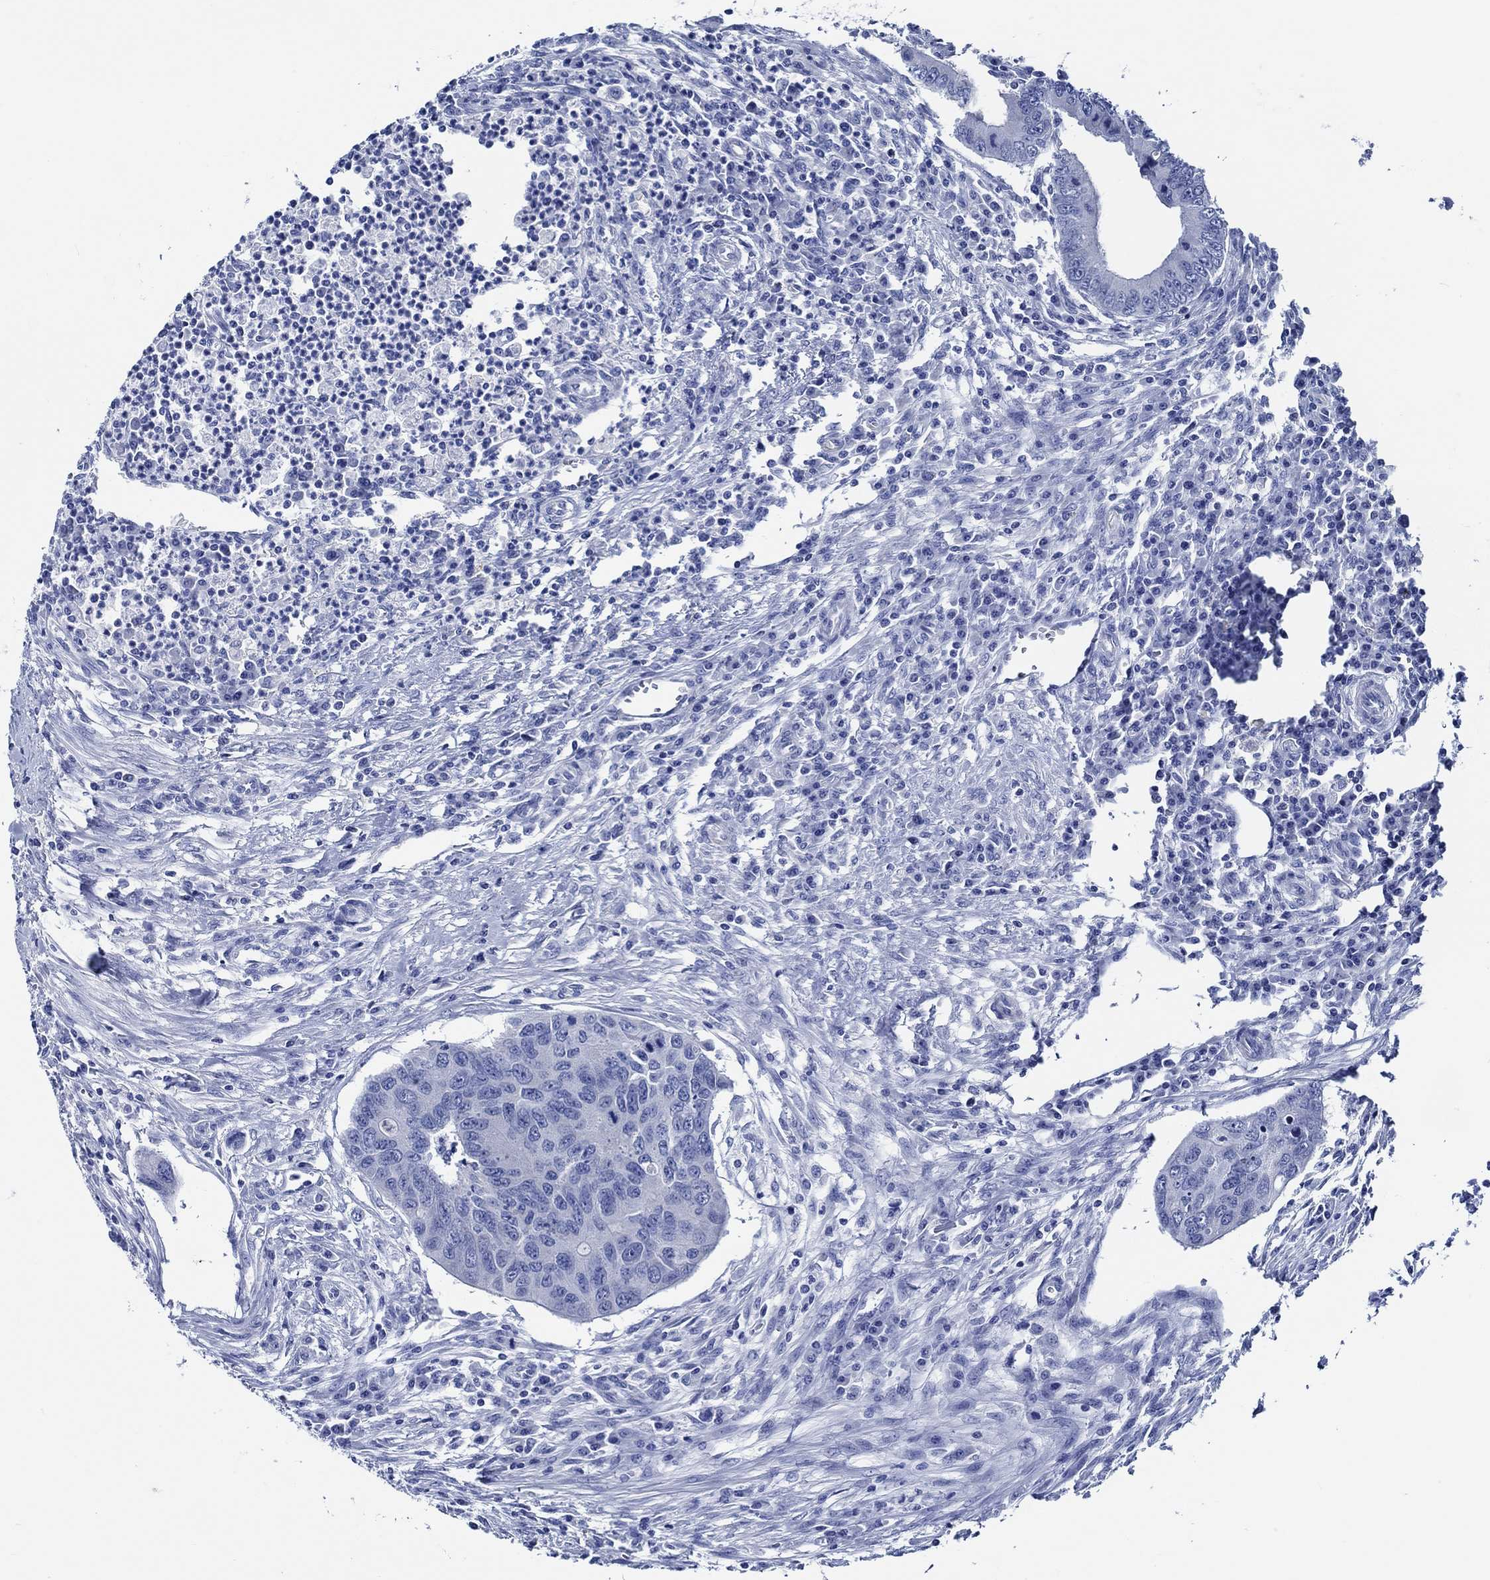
{"staining": {"intensity": "negative", "quantity": "none", "location": "none"}, "tissue": "colorectal cancer", "cell_type": "Tumor cells", "image_type": "cancer", "snomed": [{"axis": "morphology", "description": "Adenocarcinoma, NOS"}, {"axis": "topography", "description": "Colon"}], "caption": "High magnification brightfield microscopy of adenocarcinoma (colorectal) stained with DAB (3,3'-diaminobenzidine) (brown) and counterstained with hematoxylin (blue): tumor cells show no significant staining.", "gene": "WDR62", "patient": {"sex": "male", "age": 53}}